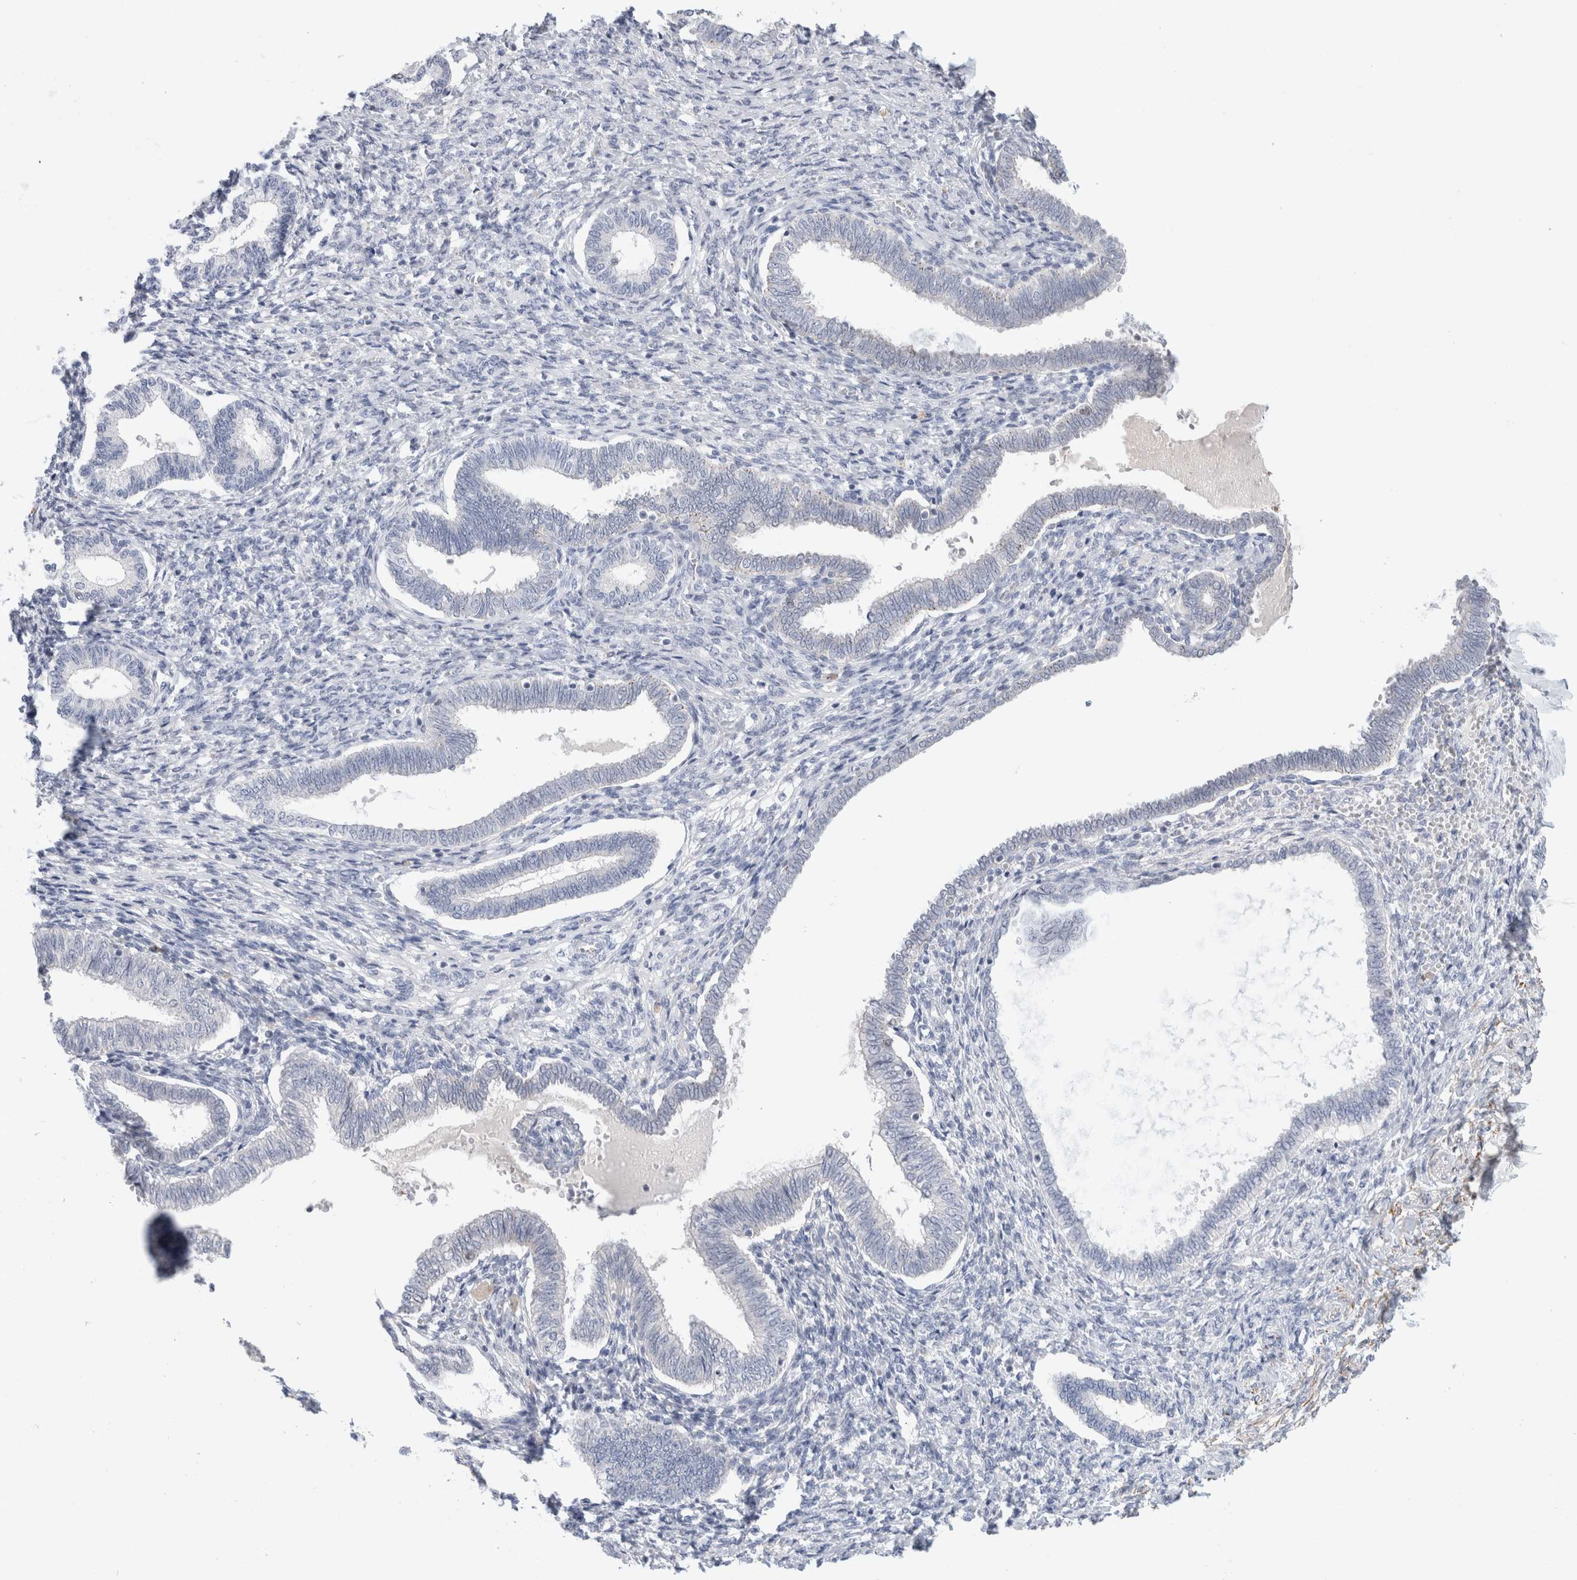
{"staining": {"intensity": "negative", "quantity": "none", "location": "none"}, "tissue": "endometrium", "cell_type": "Cells in endometrial stroma", "image_type": "normal", "snomed": [{"axis": "morphology", "description": "Normal tissue, NOS"}, {"axis": "topography", "description": "Endometrium"}], "caption": "Immunohistochemistry of unremarkable human endometrium reveals no expression in cells in endometrial stroma.", "gene": "KNL1", "patient": {"sex": "female", "age": 77}}